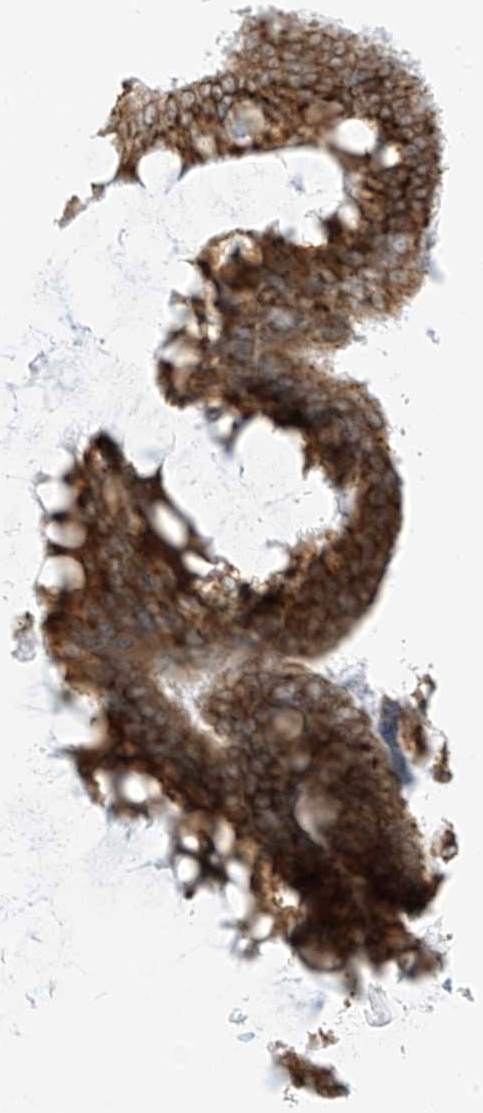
{"staining": {"intensity": "moderate", "quantity": ">75%", "location": "cytoplasmic/membranous"}, "tissue": "ovarian cancer", "cell_type": "Tumor cells", "image_type": "cancer", "snomed": [{"axis": "morphology", "description": "Cystadenocarcinoma, mucinous, NOS"}, {"axis": "topography", "description": "Ovary"}], "caption": "An immunohistochemistry (IHC) histopathology image of neoplastic tissue is shown. Protein staining in brown labels moderate cytoplasmic/membranous positivity in ovarian mucinous cystadenocarcinoma within tumor cells.", "gene": "LRRC59", "patient": {"sex": "female", "age": 73}}